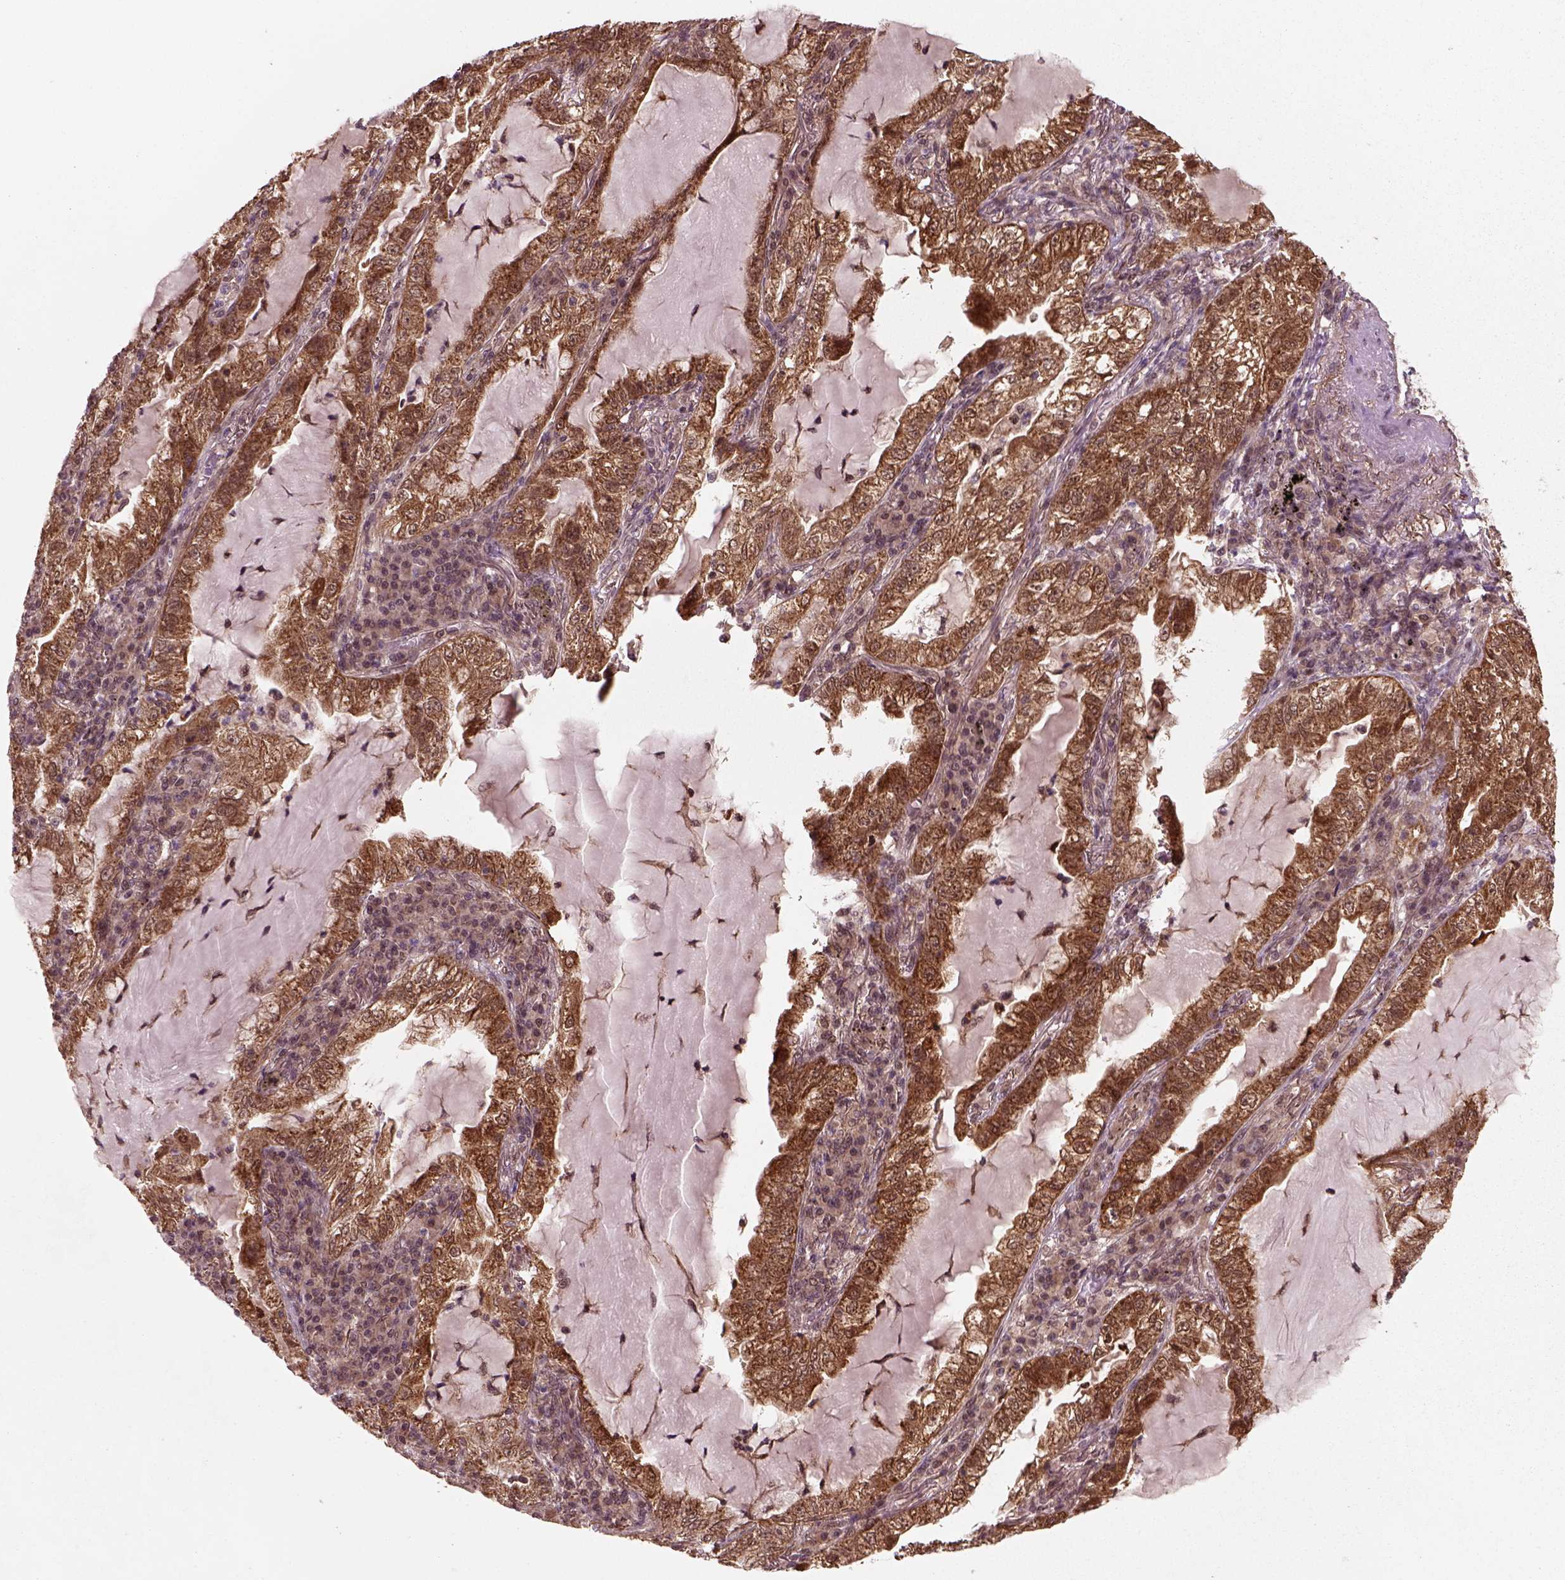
{"staining": {"intensity": "strong", "quantity": ">75%", "location": "cytoplasmic/membranous,nuclear"}, "tissue": "lung cancer", "cell_type": "Tumor cells", "image_type": "cancer", "snomed": [{"axis": "morphology", "description": "Adenocarcinoma, NOS"}, {"axis": "topography", "description": "Lung"}], "caption": "Lung cancer was stained to show a protein in brown. There is high levels of strong cytoplasmic/membranous and nuclear positivity in approximately >75% of tumor cells.", "gene": "NUDT9", "patient": {"sex": "female", "age": 73}}